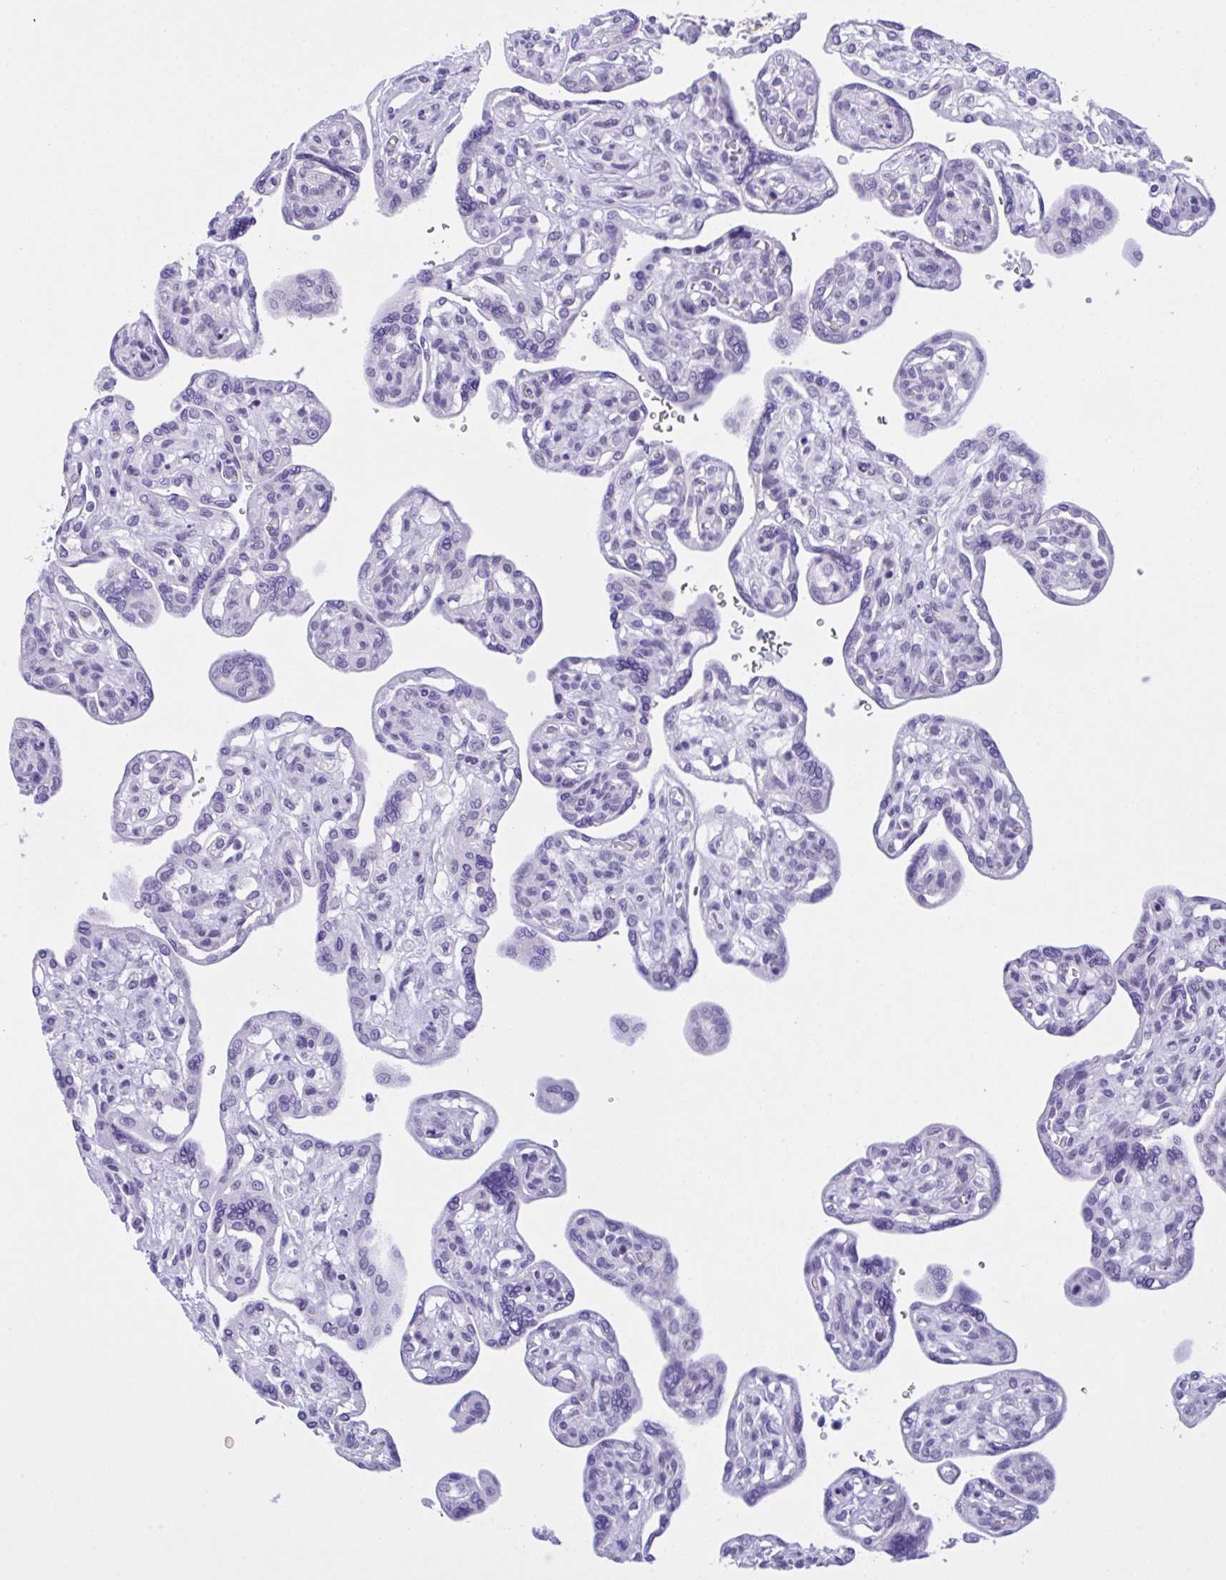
{"staining": {"intensity": "negative", "quantity": "none", "location": "none"}, "tissue": "placenta", "cell_type": "Decidual cells", "image_type": "normal", "snomed": [{"axis": "morphology", "description": "Normal tissue, NOS"}, {"axis": "topography", "description": "Placenta"}], "caption": "Decidual cells are negative for brown protein staining in benign placenta. (IHC, brightfield microscopy, high magnification).", "gene": "YBX2", "patient": {"sex": "female", "age": 39}}